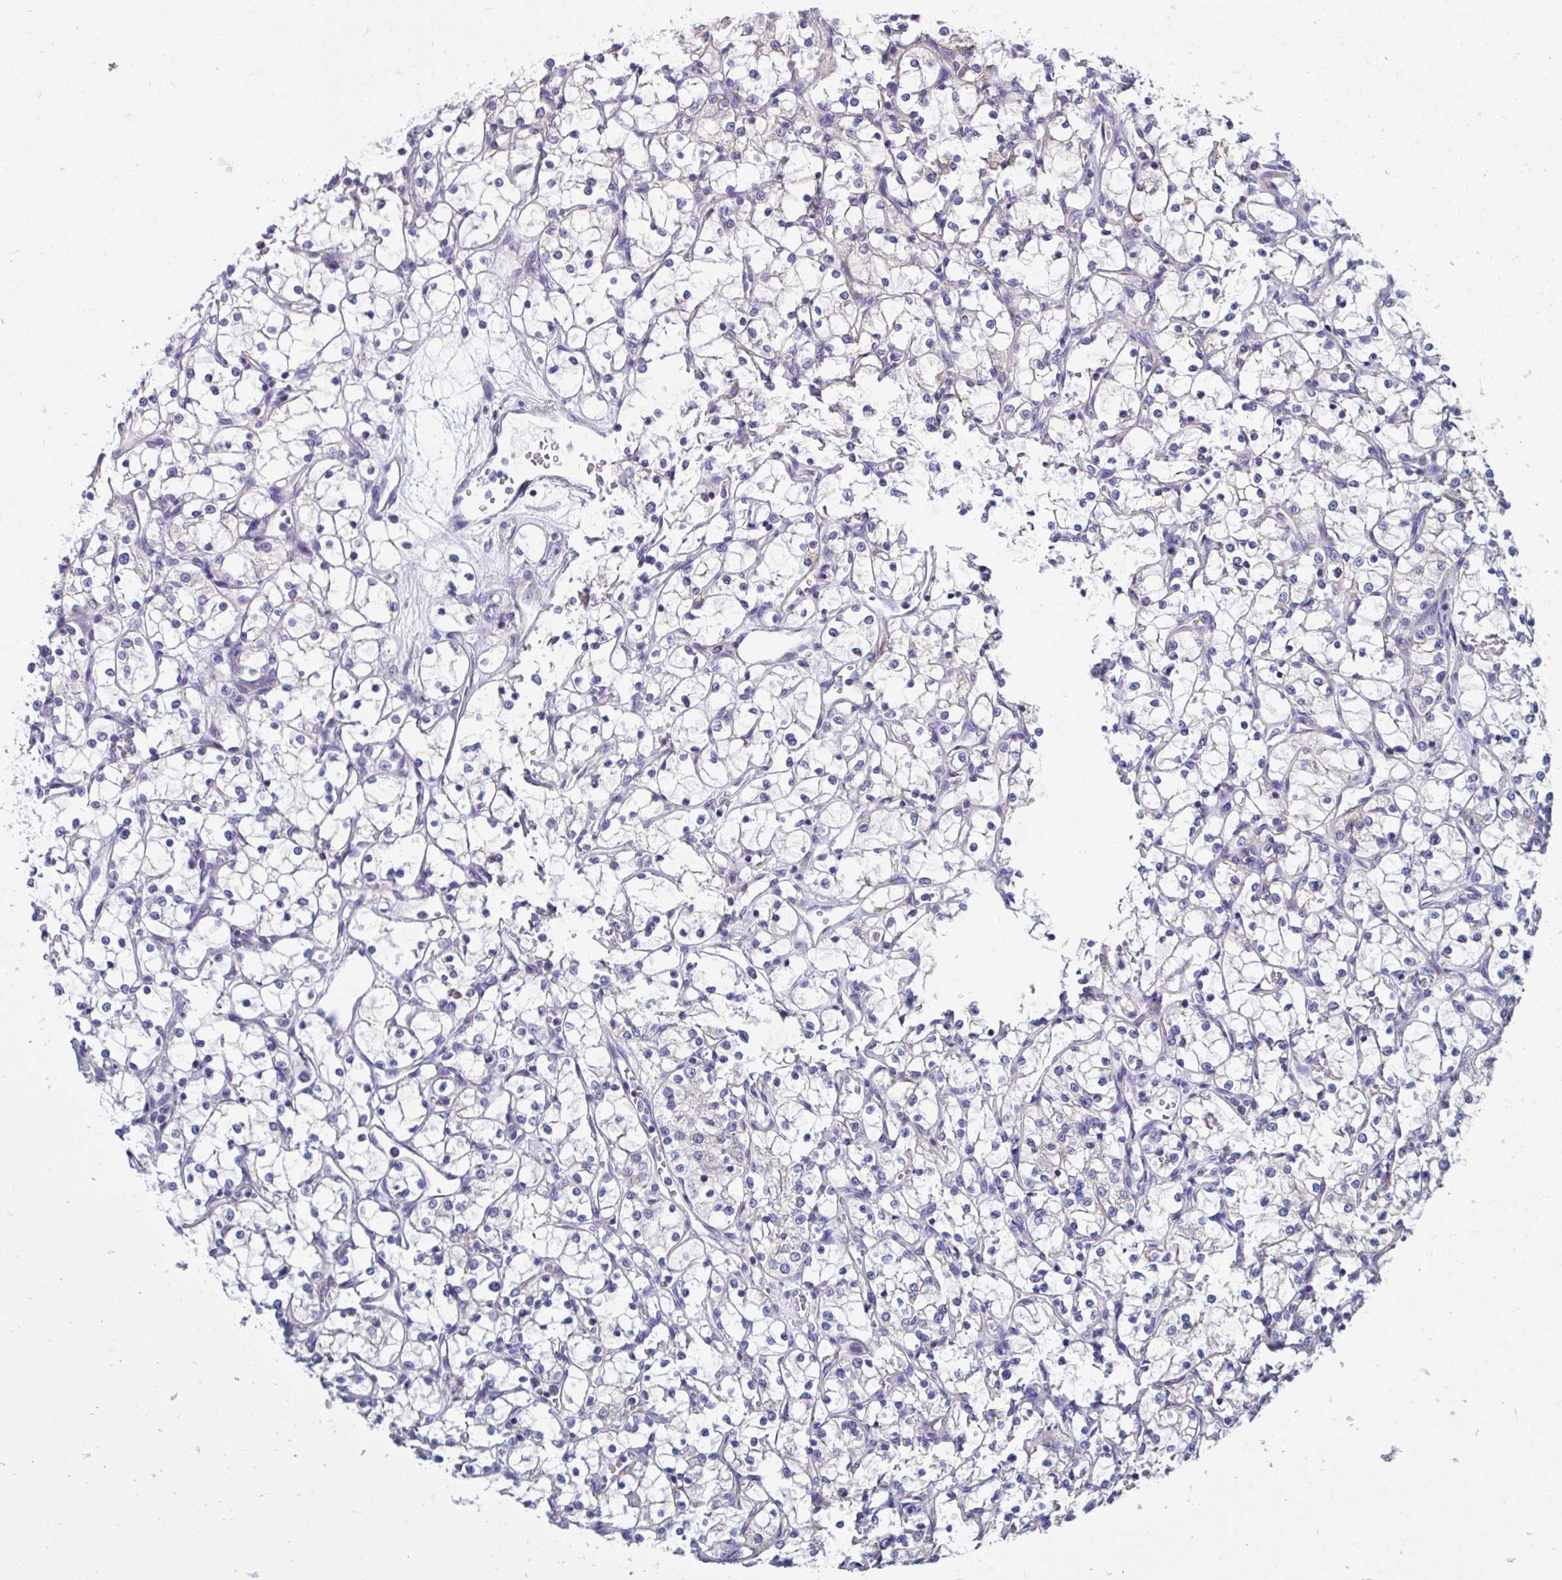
{"staining": {"intensity": "negative", "quantity": "none", "location": "none"}, "tissue": "renal cancer", "cell_type": "Tumor cells", "image_type": "cancer", "snomed": [{"axis": "morphology", "description": "Adenocarcinoma, NOS"}, {"axis": "topography", "description": "Kidney"}], "caption": "Immunohistochemical staining of renal cancer (adenocarcinoma) exhibits no significant staining in tumor cells.", "gene": "OR13A1", "patient": {"sex": "female", "age": 69}}